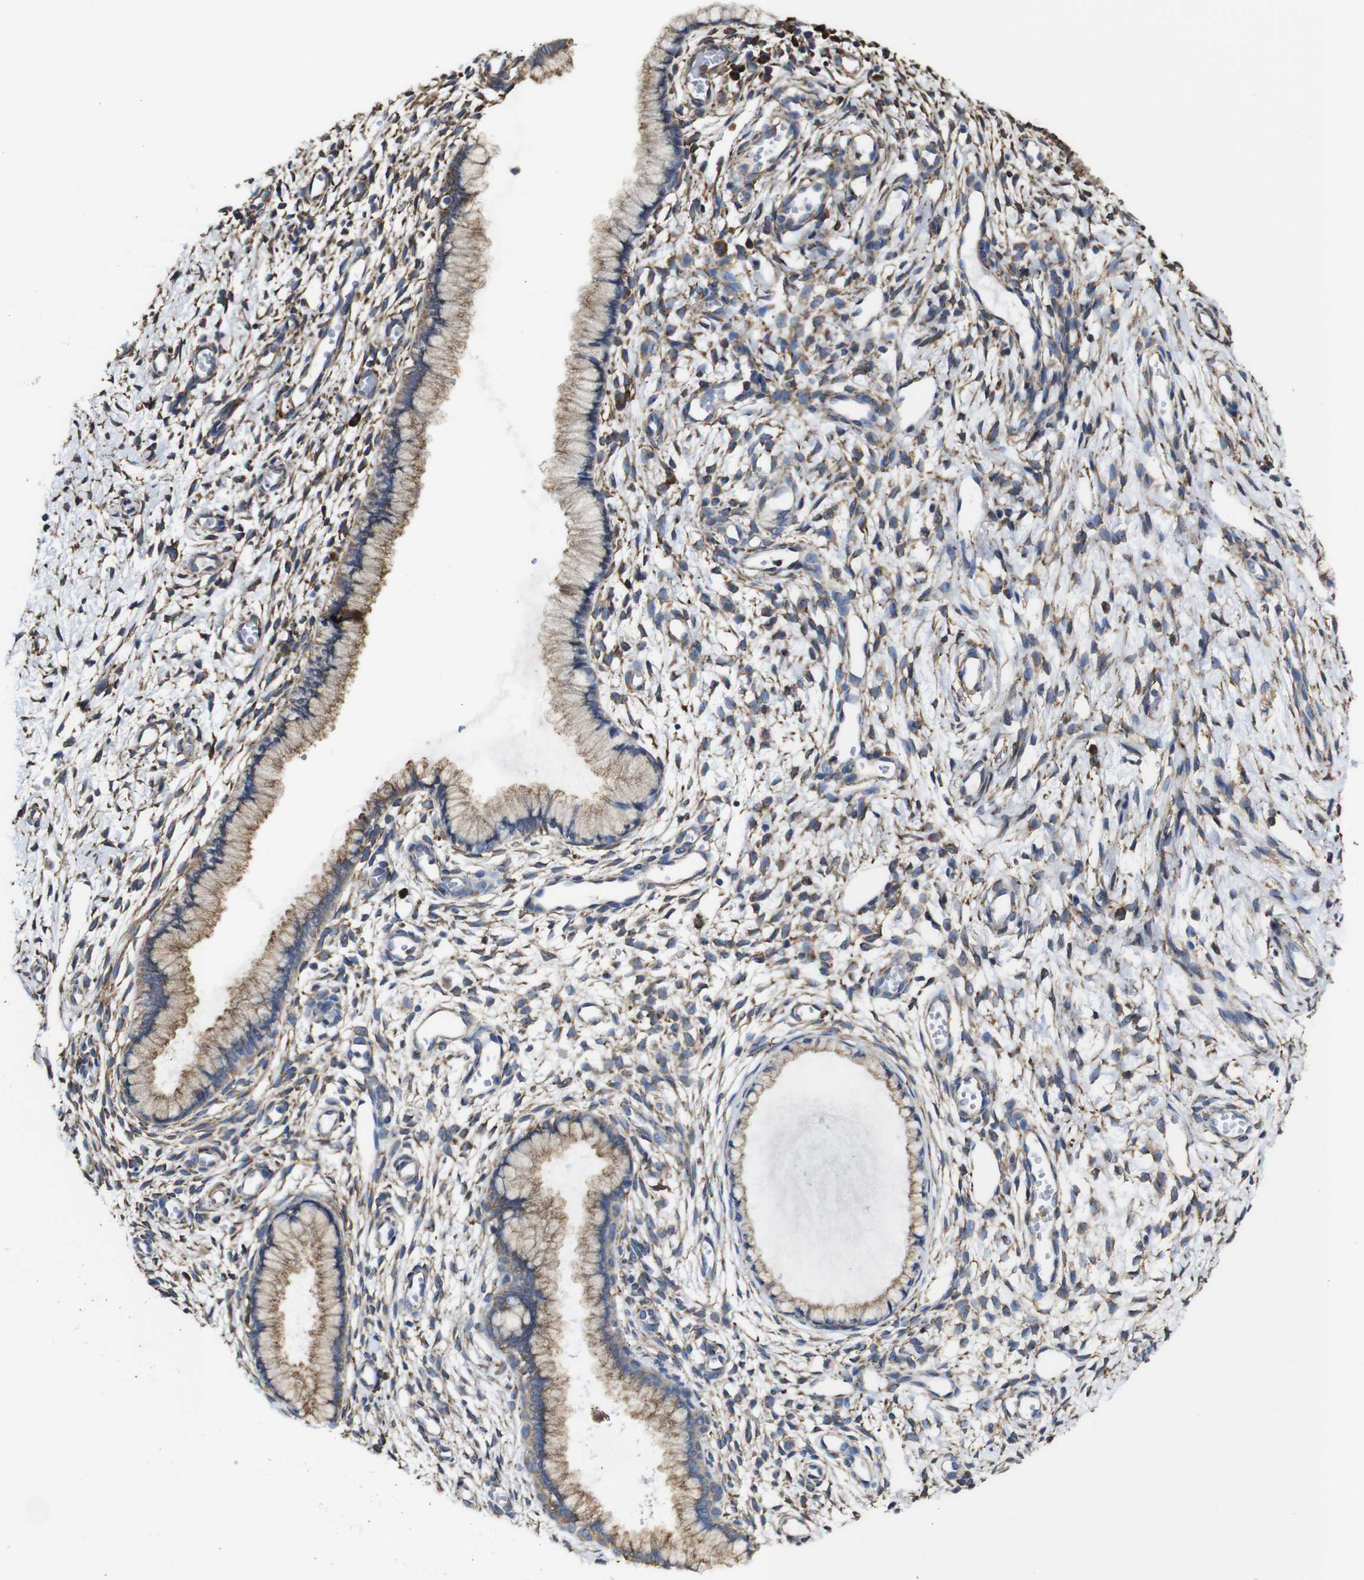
{"staining": {"intensity": "weak", "quantity": ">75%", "location": "cytoplasmic/membranous"}, "tissue": "cervix", "cell_type": "Glandular cells", "image_type": "normal", "snomed": [{"axis": "morphology", "description": "Normal tissue, NOS"}, {"axis": "topography", "description": "Cervix"}], "caption": "A high-resolution photomicrograph shows IHC staining of normal cervix, which shows weak cytoplasmic/membranous staining in about >75% of glandular cells.", "gene": "PPIB", "patient": {"sex": "female", "age": 65}}